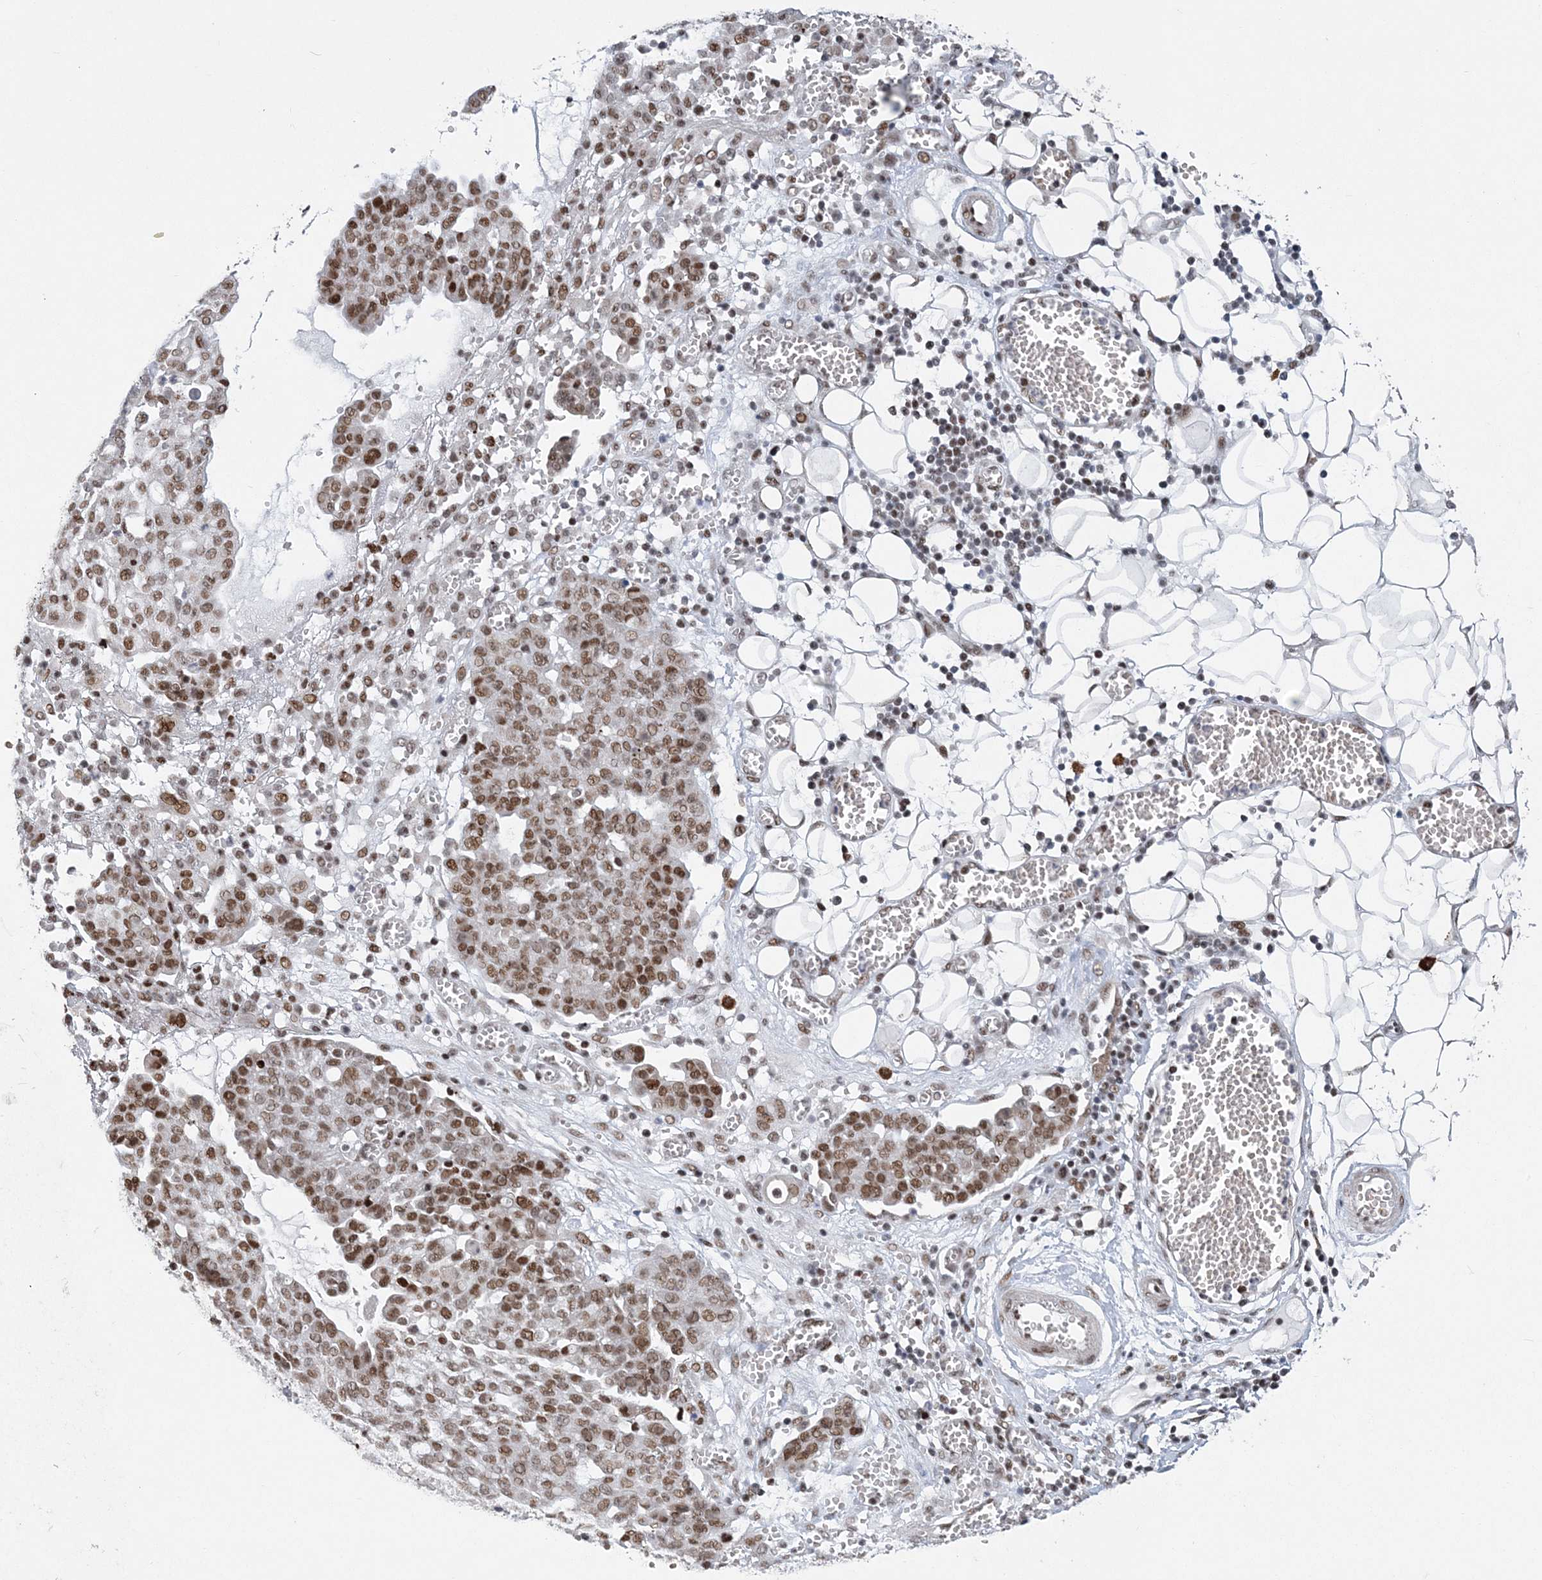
{"staining": {"intensity": "moderate", "quantity": ">75%", "location": "nuclear"}, "tissue": "ovarian cancer", "cell_type": "Tumor cells", "image_type": "cancer", "snomed": [{"axis": "morphology", "description": "Cystadenocarcinoma, serous, NOS"}, {"axis": "topography", "description": "Soft tissue"}, {"axis": "topography", "description": "Ovary"}], "caption": "High-magnification brightfield microscopy of ovarian cancer stained with DAB (brown) and counterstained with hematoxylin (blue). tumor cells exhibit moderate nuclear expression is present in approximately>75% of cells. The staining is performed using DAB (3,3'-diaminobenzidine) brown chromogen to label protein expression. The nuclei are counter-stained blue using hematoxylin.", "gene": "ZBTB7A", "patient": {"sex": "female", "age": 57}}